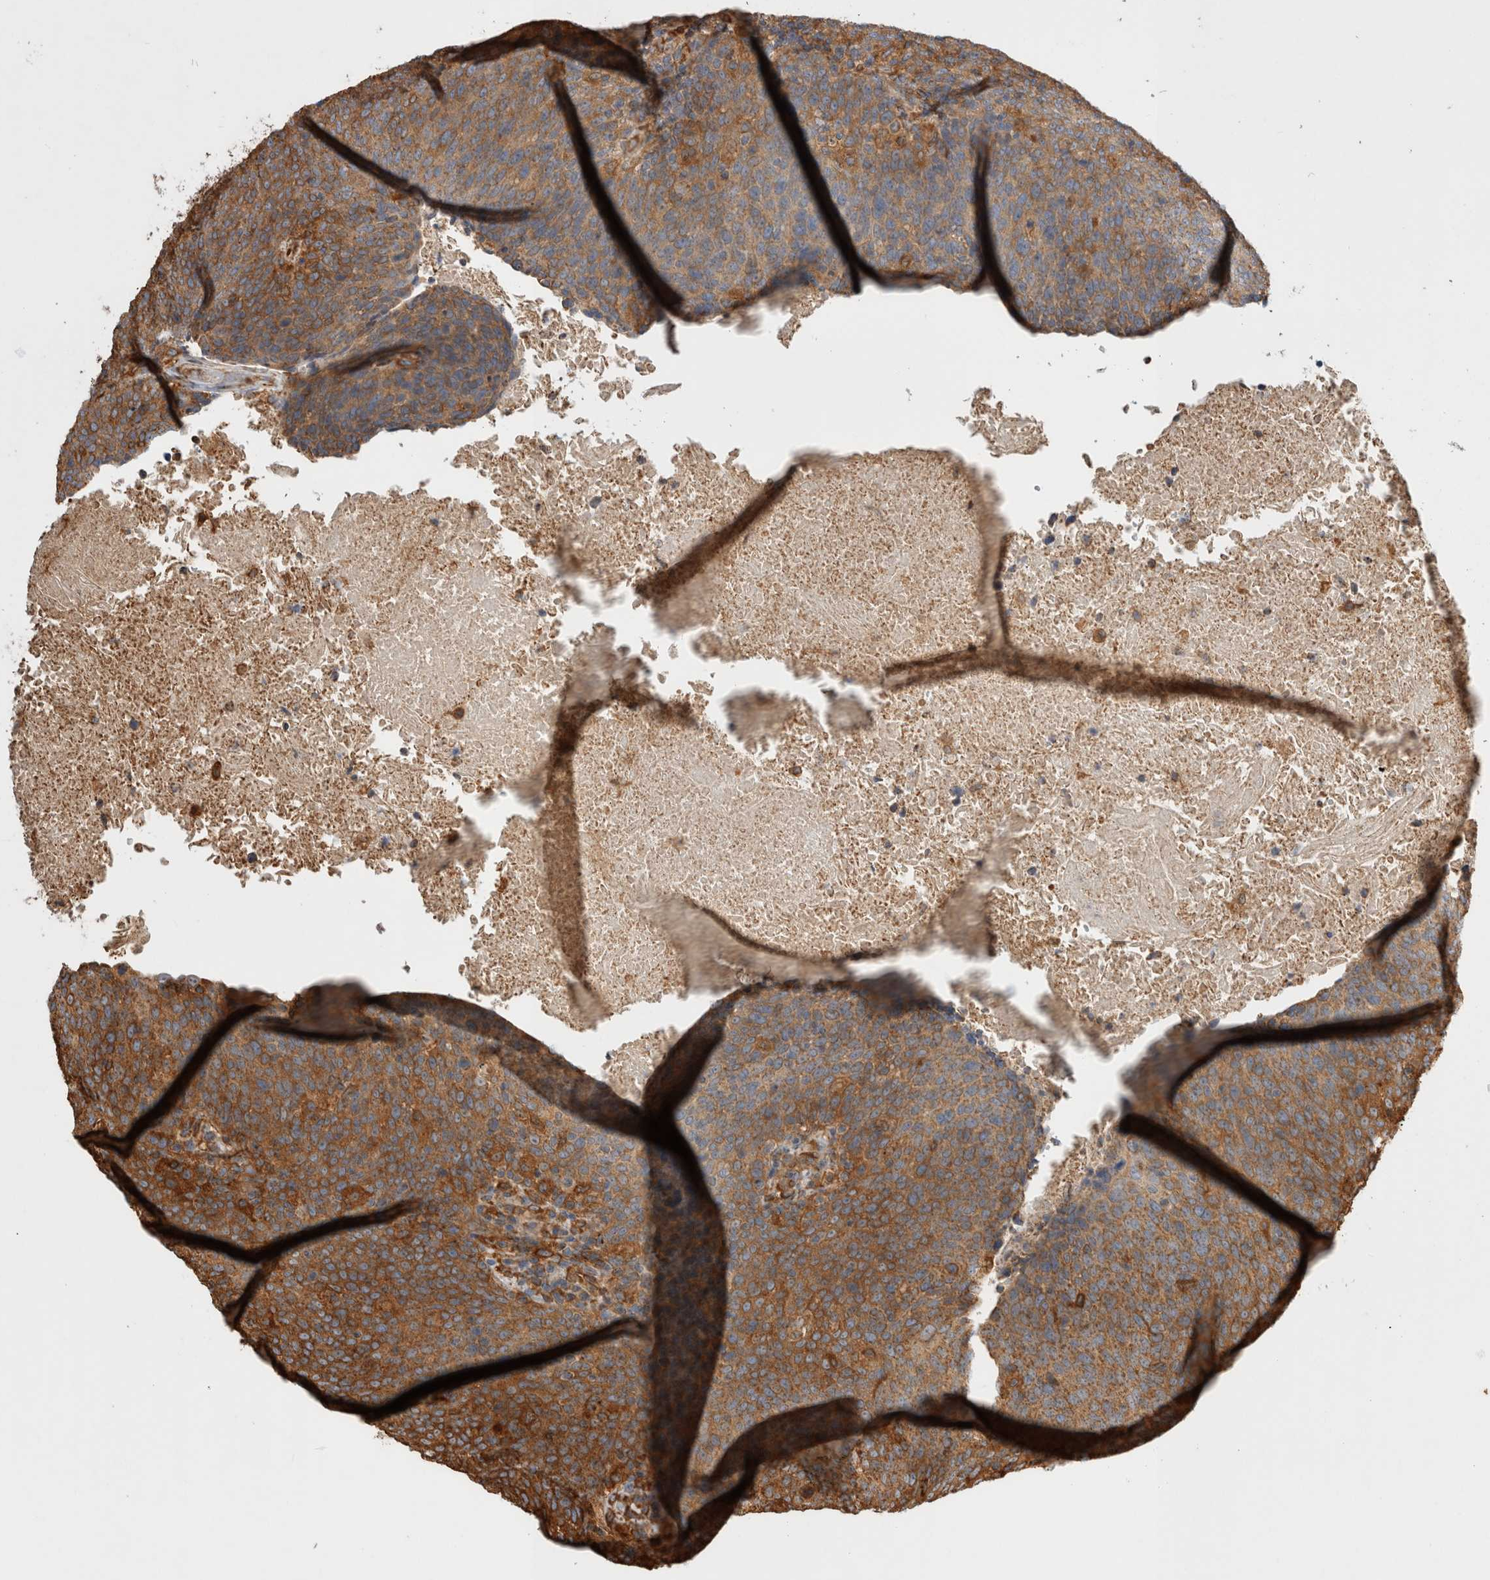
{"staining": {"intensity": "moderate", "quantity": ">75%", "location": "cytoplasmic/membranous"}, "tissue": "head and neck cancer", "cell_type": "Tumor cells", "image_type": "cancer", "snomed": [{"axis": "morphology", "description": "Squamous cell carcinoma, NOS"}, {"axis": "morphology", "description": "Squamous cell carcinoma, metastatic, NOS"}, {"axis": "topography", "description": "Lymph node"}, {"axis": "topography", "description": "Head-Neck"}], "caption": "Tumor cells display moderate cytoplasmic/membranous staining in approximately >75% of cells in squamous cell carcinoma (head and neck).", "gene": "ZNF397", "patient": {"sex": "male", "age": 62}}